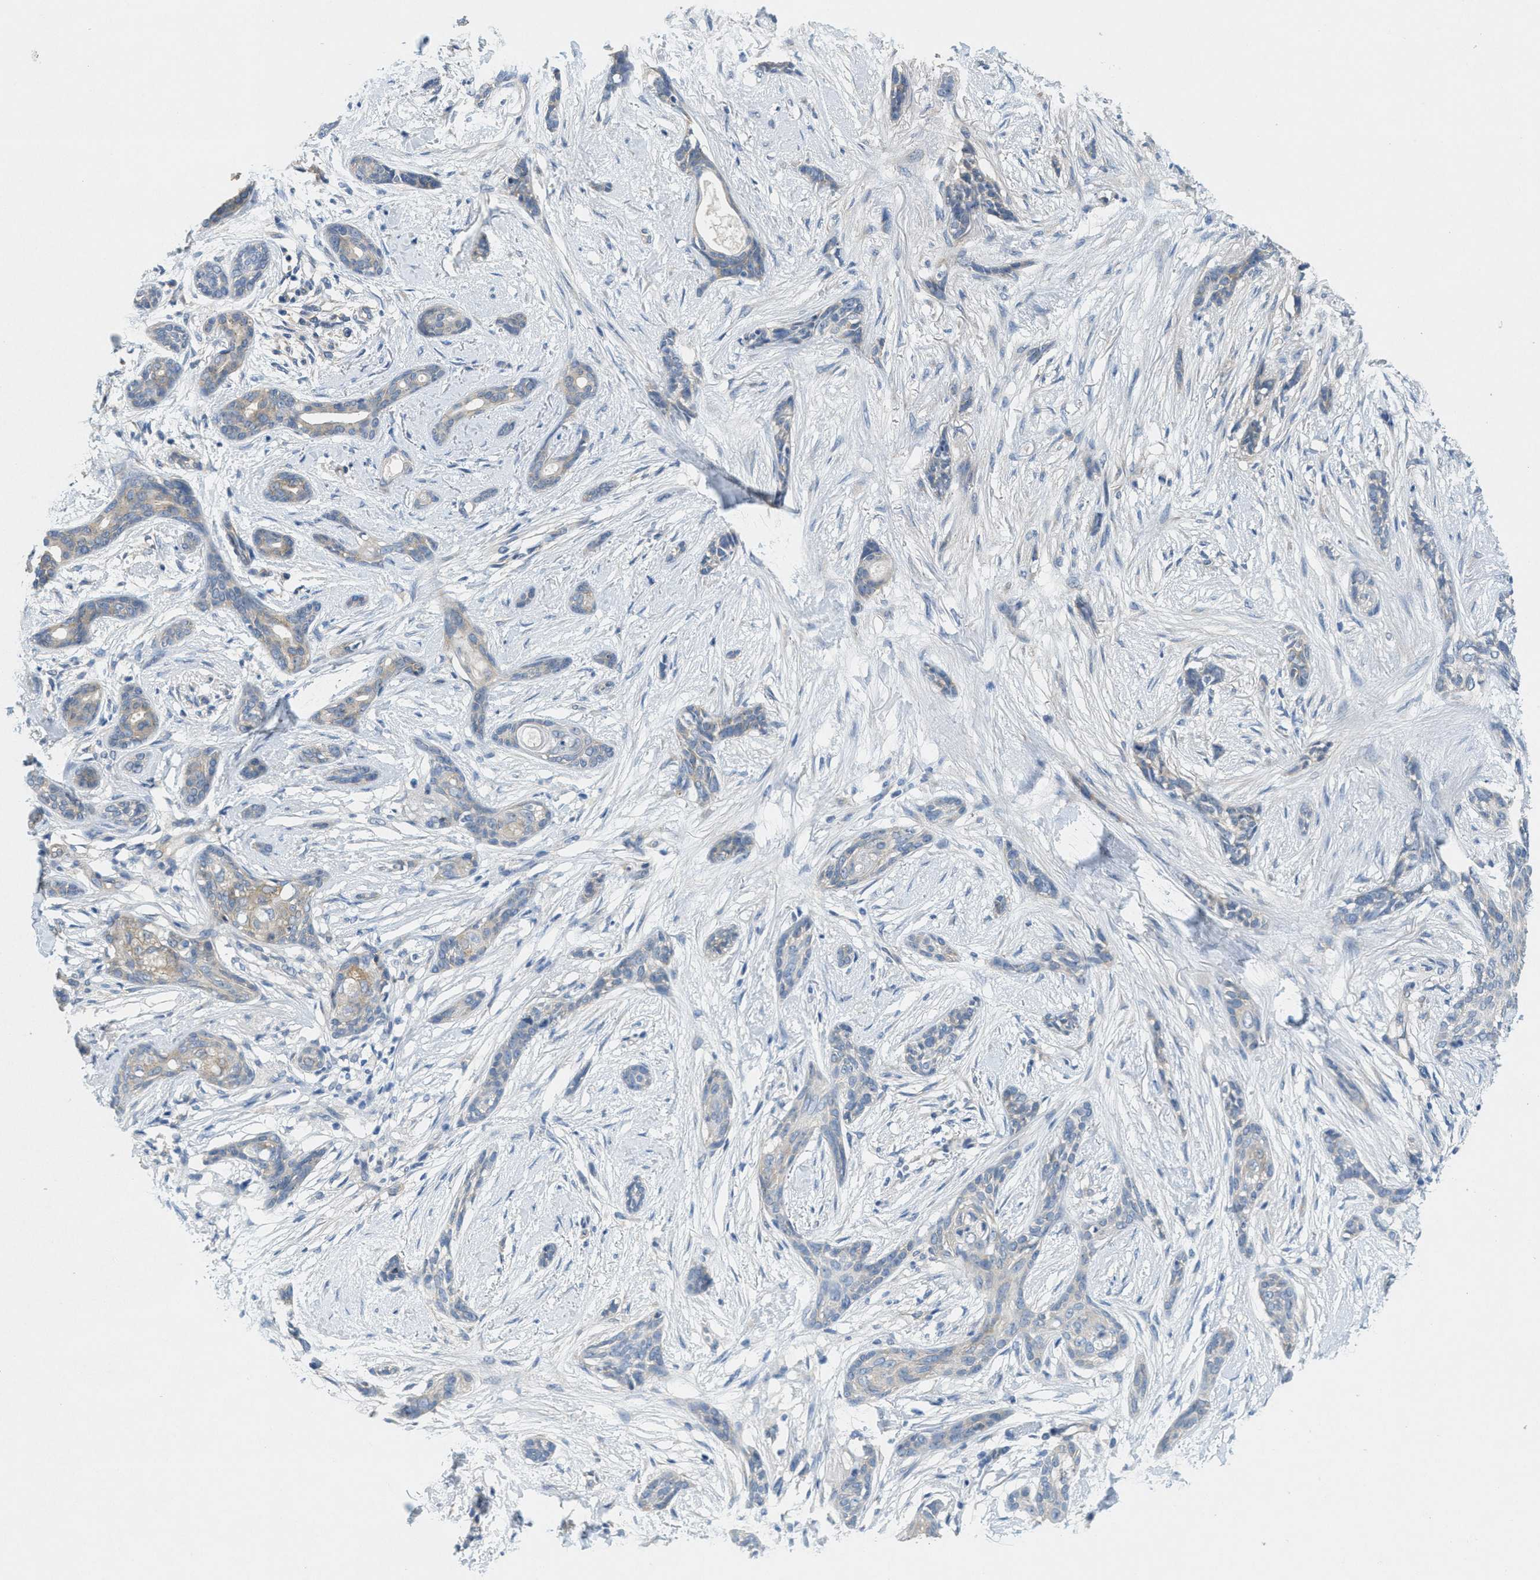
{"staining": {"intensity": "weak", "quantity": "<25%", "location": "cytoplasmic/membranous"}, "tissue": "skin cancer", "cell_type": "Tumor cells", "image_type": "cancer", "snomed": [{"axis": "morphology", "description": "Basal cell carcinoma"}, {"axis": "morphology", "description": "Adnexal tumor, benign"}, {"axis": "topography", "description": "Skin"}], "caption": "Tumor cells show no significant protein staining in benign adnexal tumor (skin).", "gene": "ZFYVE9", "patient": {"sex": "female", "age": 42}}